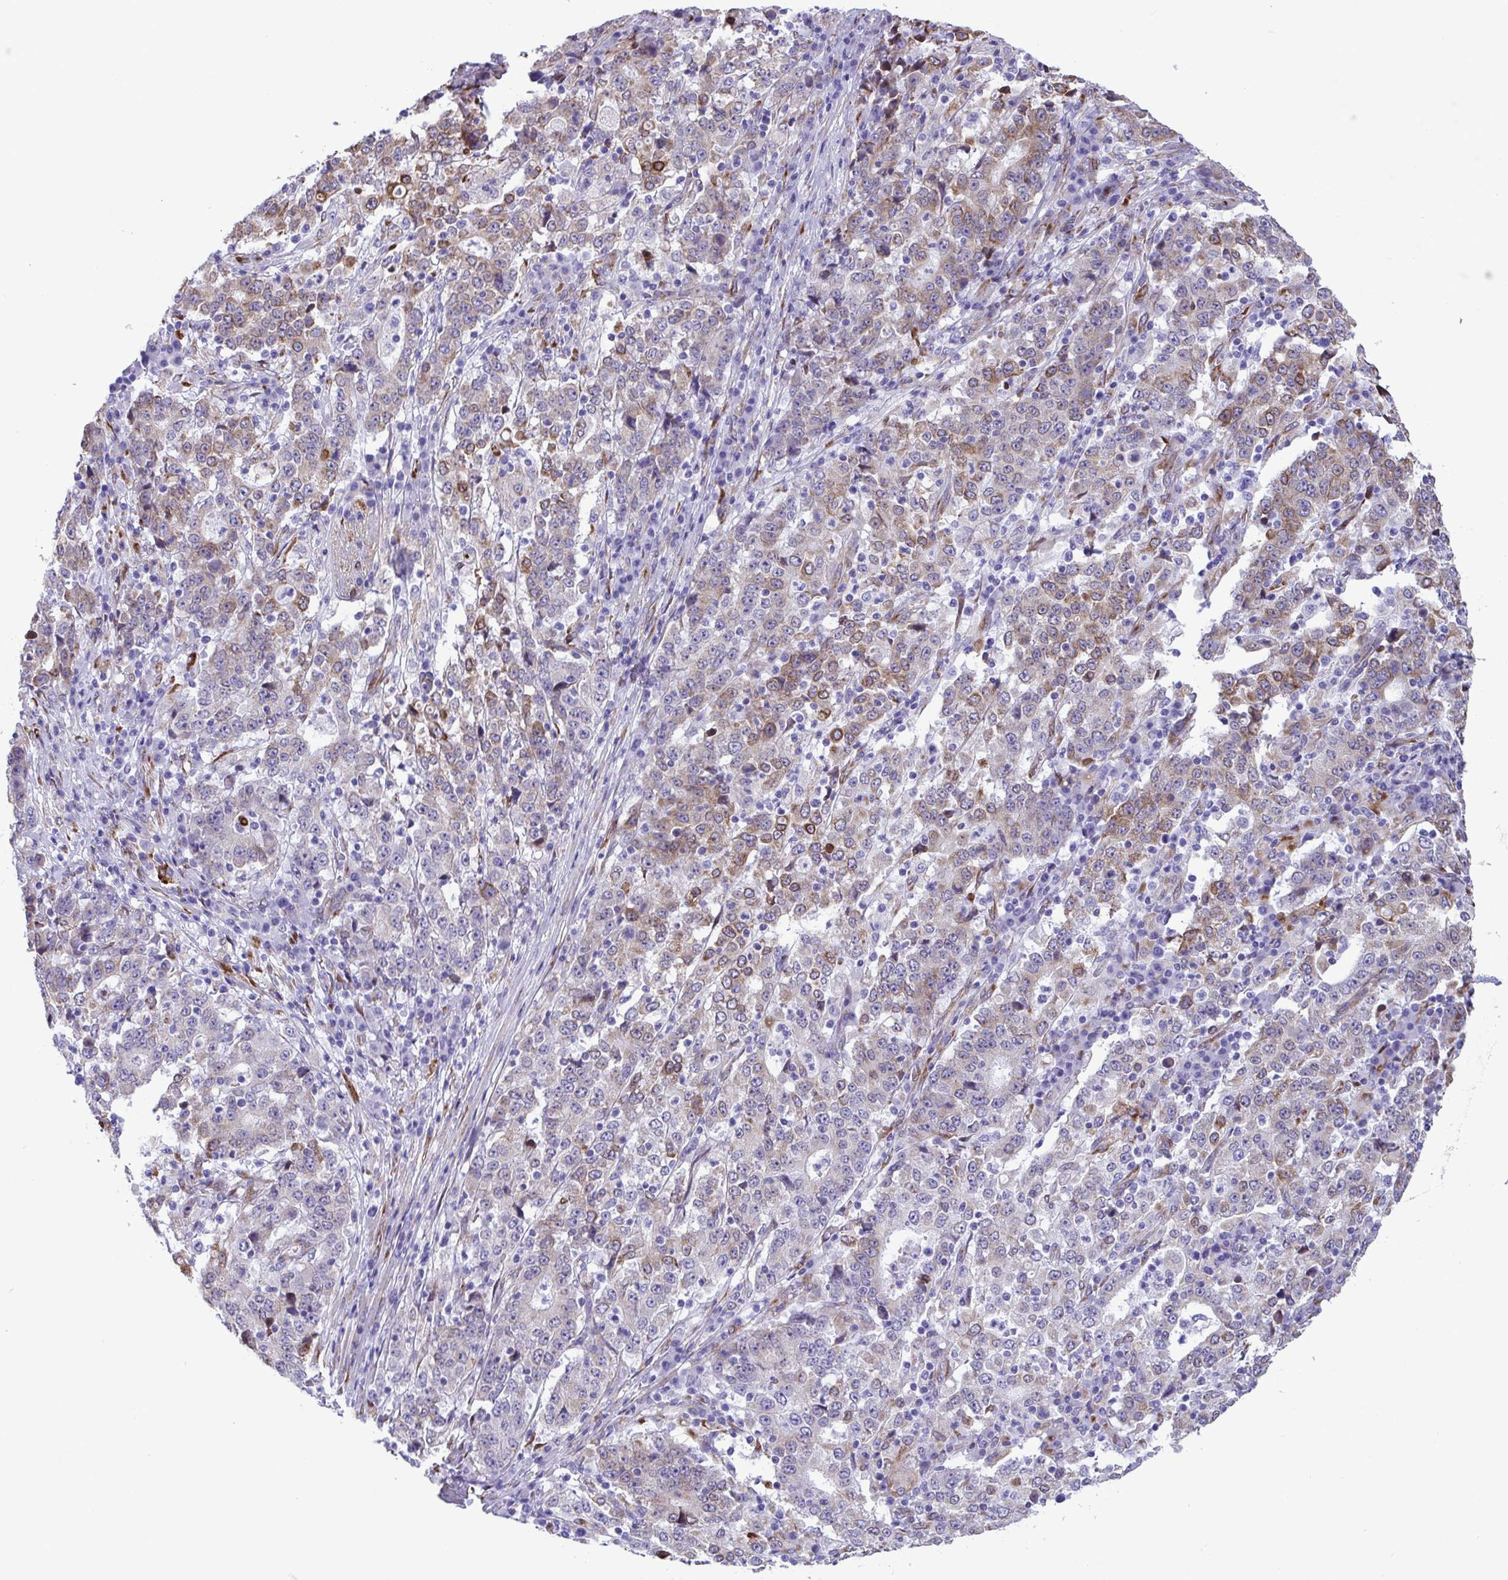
{"staining": {"intensity": "moderate", "quantity": "<25%", "location": "cytoplasmic/membranous"}, "tissue": "stomach cancer", "cell_type": "Tumor cells", "image_type": "cancer", "snomed": [{"axis": "morphology", "description": "Adenocarcinoma, NOS"}, {"axis": "topography", "description": "Stomach"}], "caption": "Immunohistochemistry staining of stomach adenocarcinoma, which demonstrates low levels of moderate cytoplasmic/membranous positivity in about <25% of tumor cells indicating moderate cytoplasmic/membranous protein expression. The staining was performed using DAB (brown) for protein detection and nuclei were counterstained in hematoxylin (blue).", "gene": "ASPH", "patient": {"sex": "male", "age": 59}}